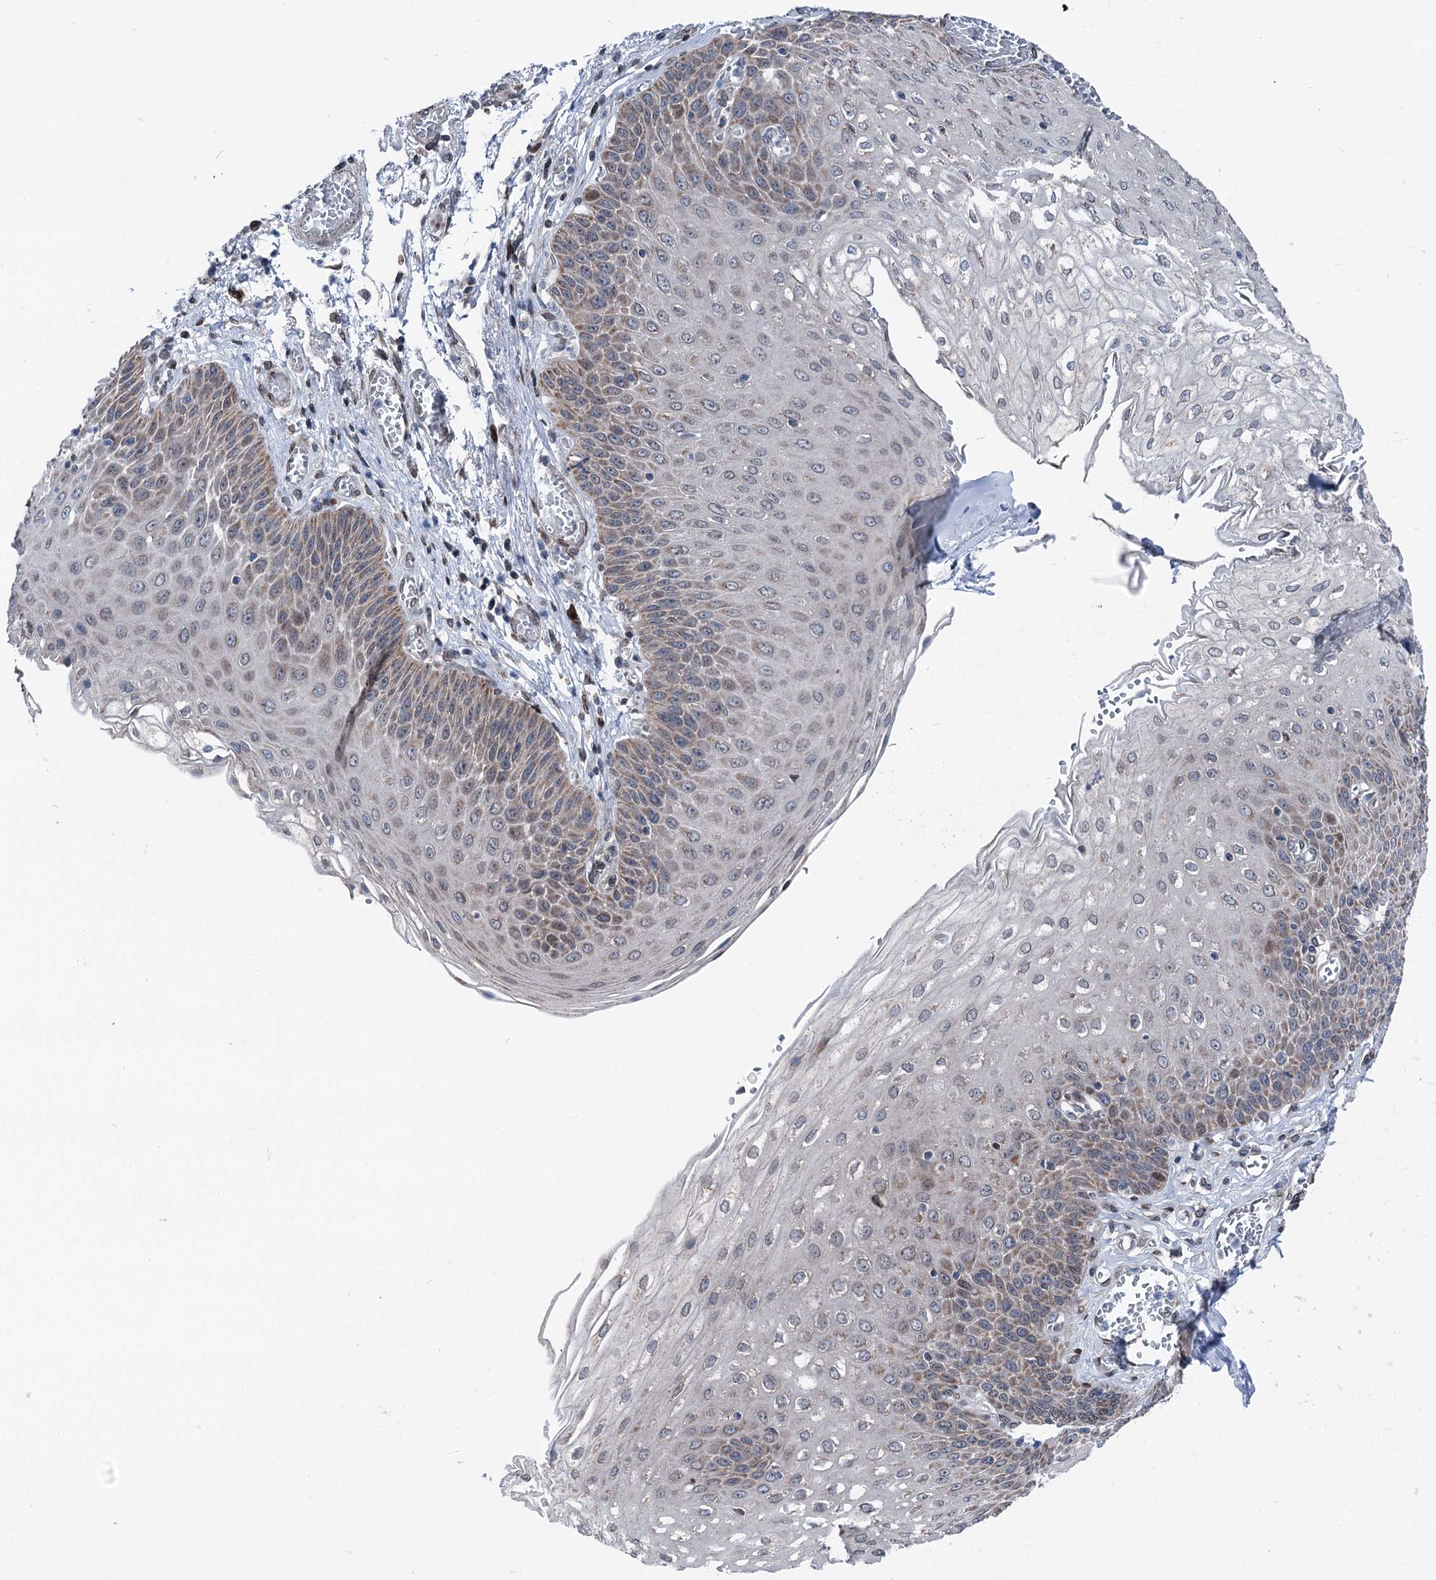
{"staining": {"intensity": "moderate", "quantity": "25%-75%", "location": "cytoplasmic/membranous"}, "tissue": "esophagus", "cell_type": "Squamous epithelial cells", "image_type": "normal", "snomed": [{"axis": "morphology", "description": "Normal tissue, NOS"}, {"axis": "topography", "description": "Esophagus"}], "caption": "Brown immunohistochemical staining in benign human esophagus reveals moderate cytoplasmic/membranous staining in about 25%-75% of squamous epithelial cells.", "gene": "MRPL14", "patient": {"sex": "male", "age": 81}}